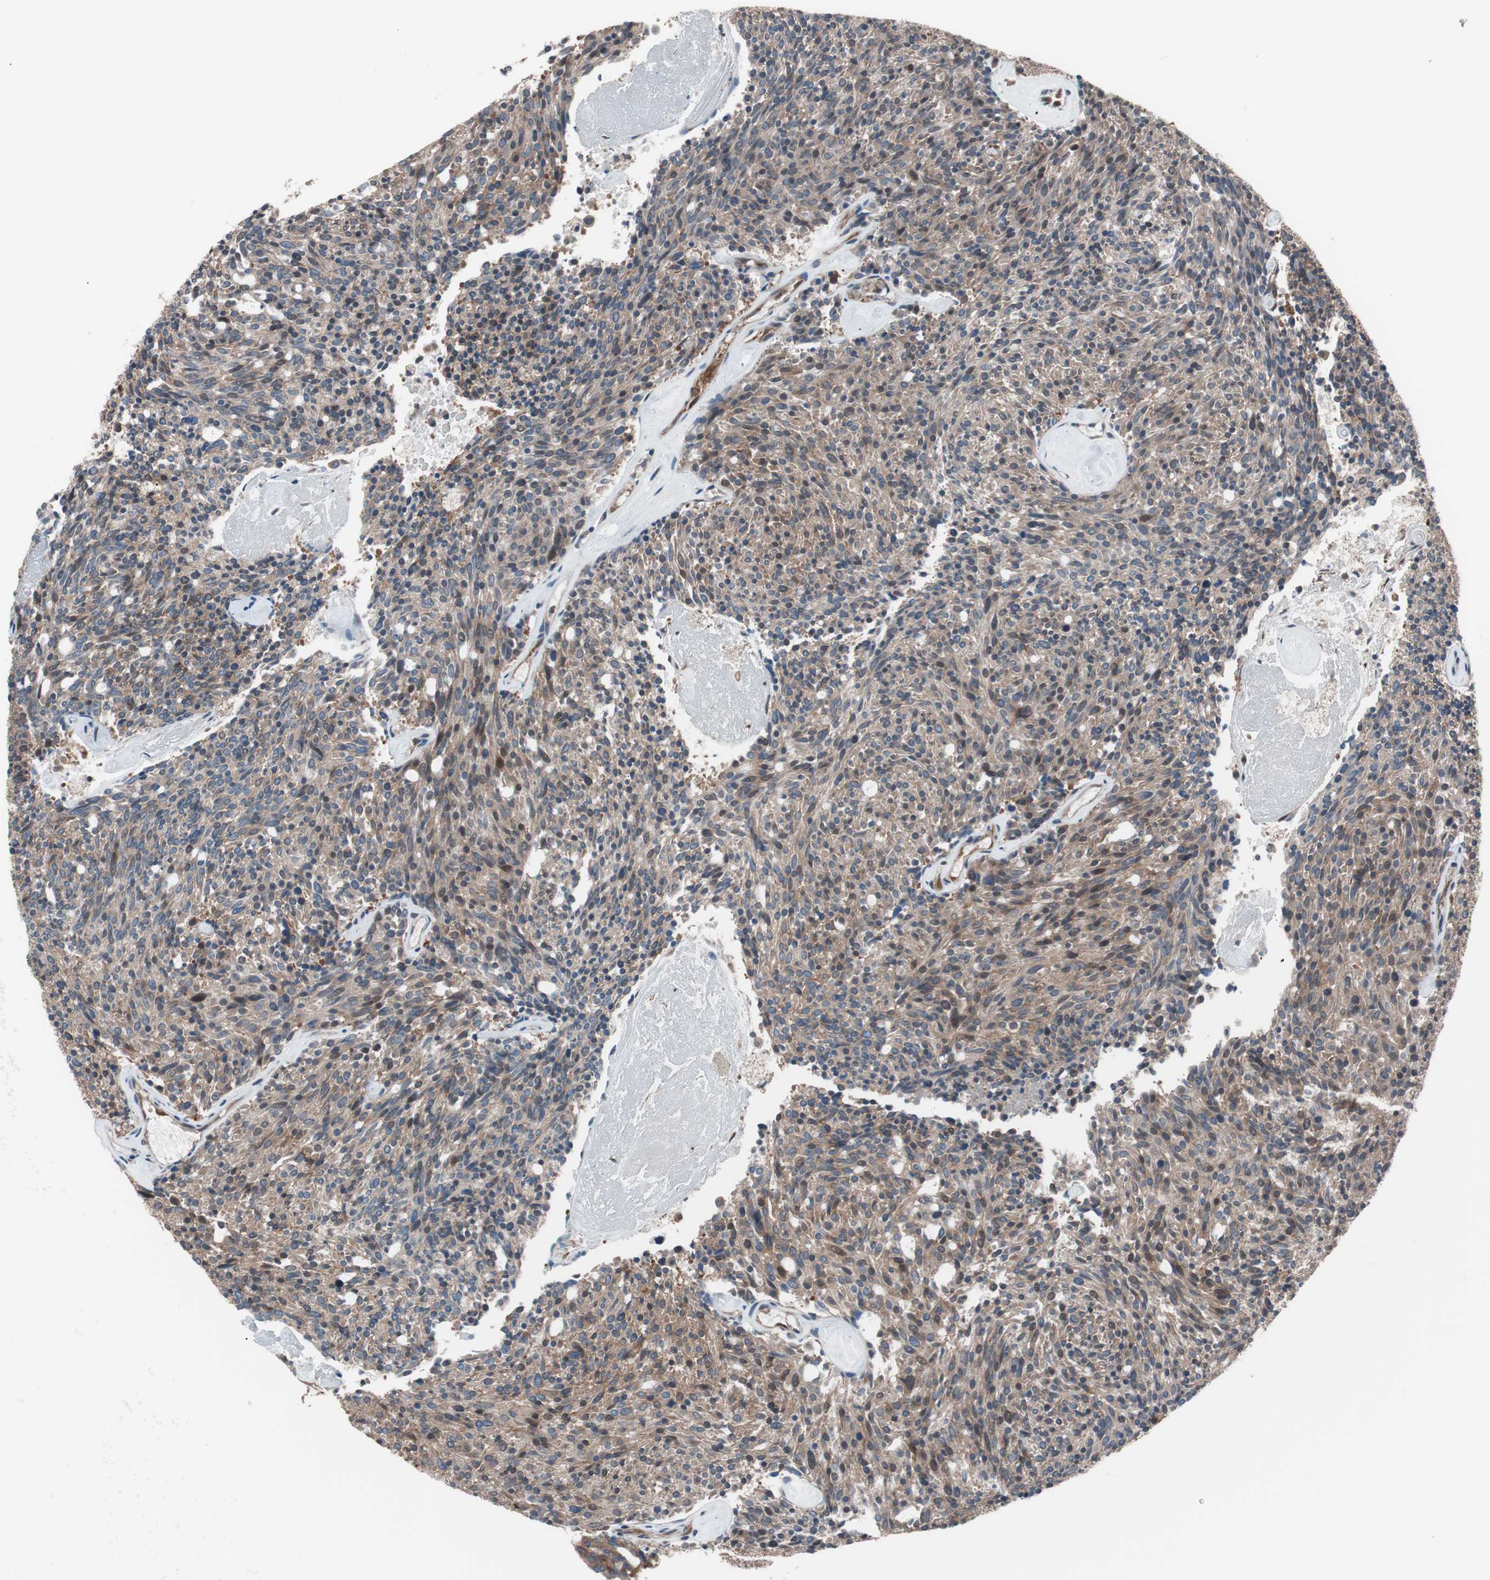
{"staining": {"intensity": "moderate", "quantity": ">75%", "location": "cytoplasmic/membranous"}, "tissue": "carcinoid", "cell_type": "Tumor cells", "image_type": "cancer", "snomed": [{"axis": "morphology", "description": "Carcinoid, malignant, NOS"}, {"axis": "topography", "description": "Pancreas"}], "caption": "A histopathology image showing moderate cytoplasmic/membranous staining in about >75% of tumor cells in carcinoid, as visualized by brown immunohistochemical staining.", "gene": "SEC31A", "patient": {"sex": "female", "age": 54}}